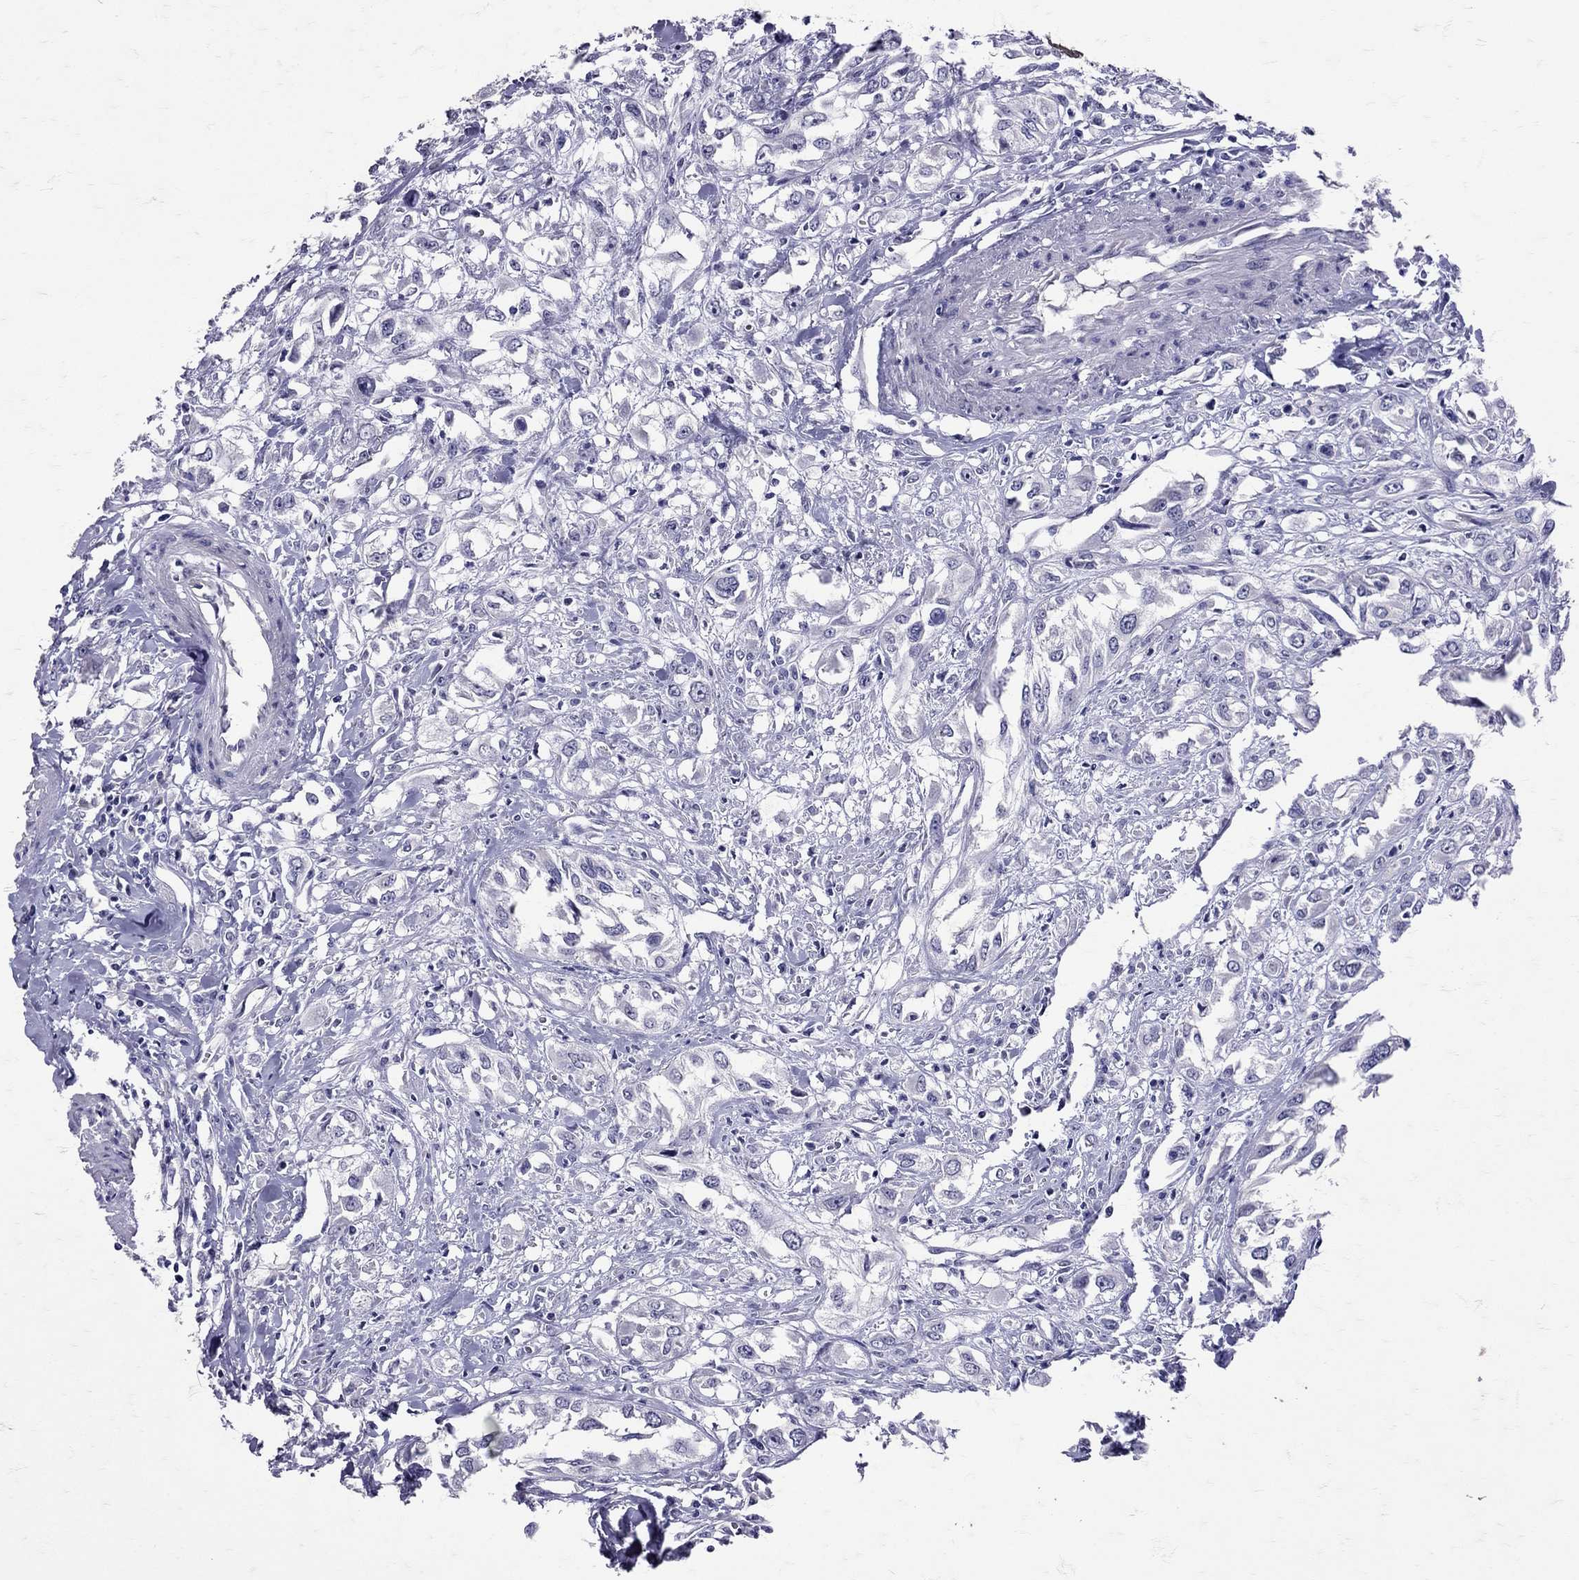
{"staining": {"intensity": "negative", "quantity": "none", "location": "none"}, "tissue": "urothelial cancer", "cell_type": "Tumor cells", "image_type": "cancer", "snomed": [{"axis": "morphology", "description": "Urothelial carcinoma, High grade"}, {"axis": "topography", "description": "Urinary bladder"}], "caption": "Immunohistochemistry histopathology image of high-grade urothelial carcinoma stained for a protein (brown), which shows no expression in tumor cells.", "gene": "SST", "patient": {"sex": "male", "age": 67}}